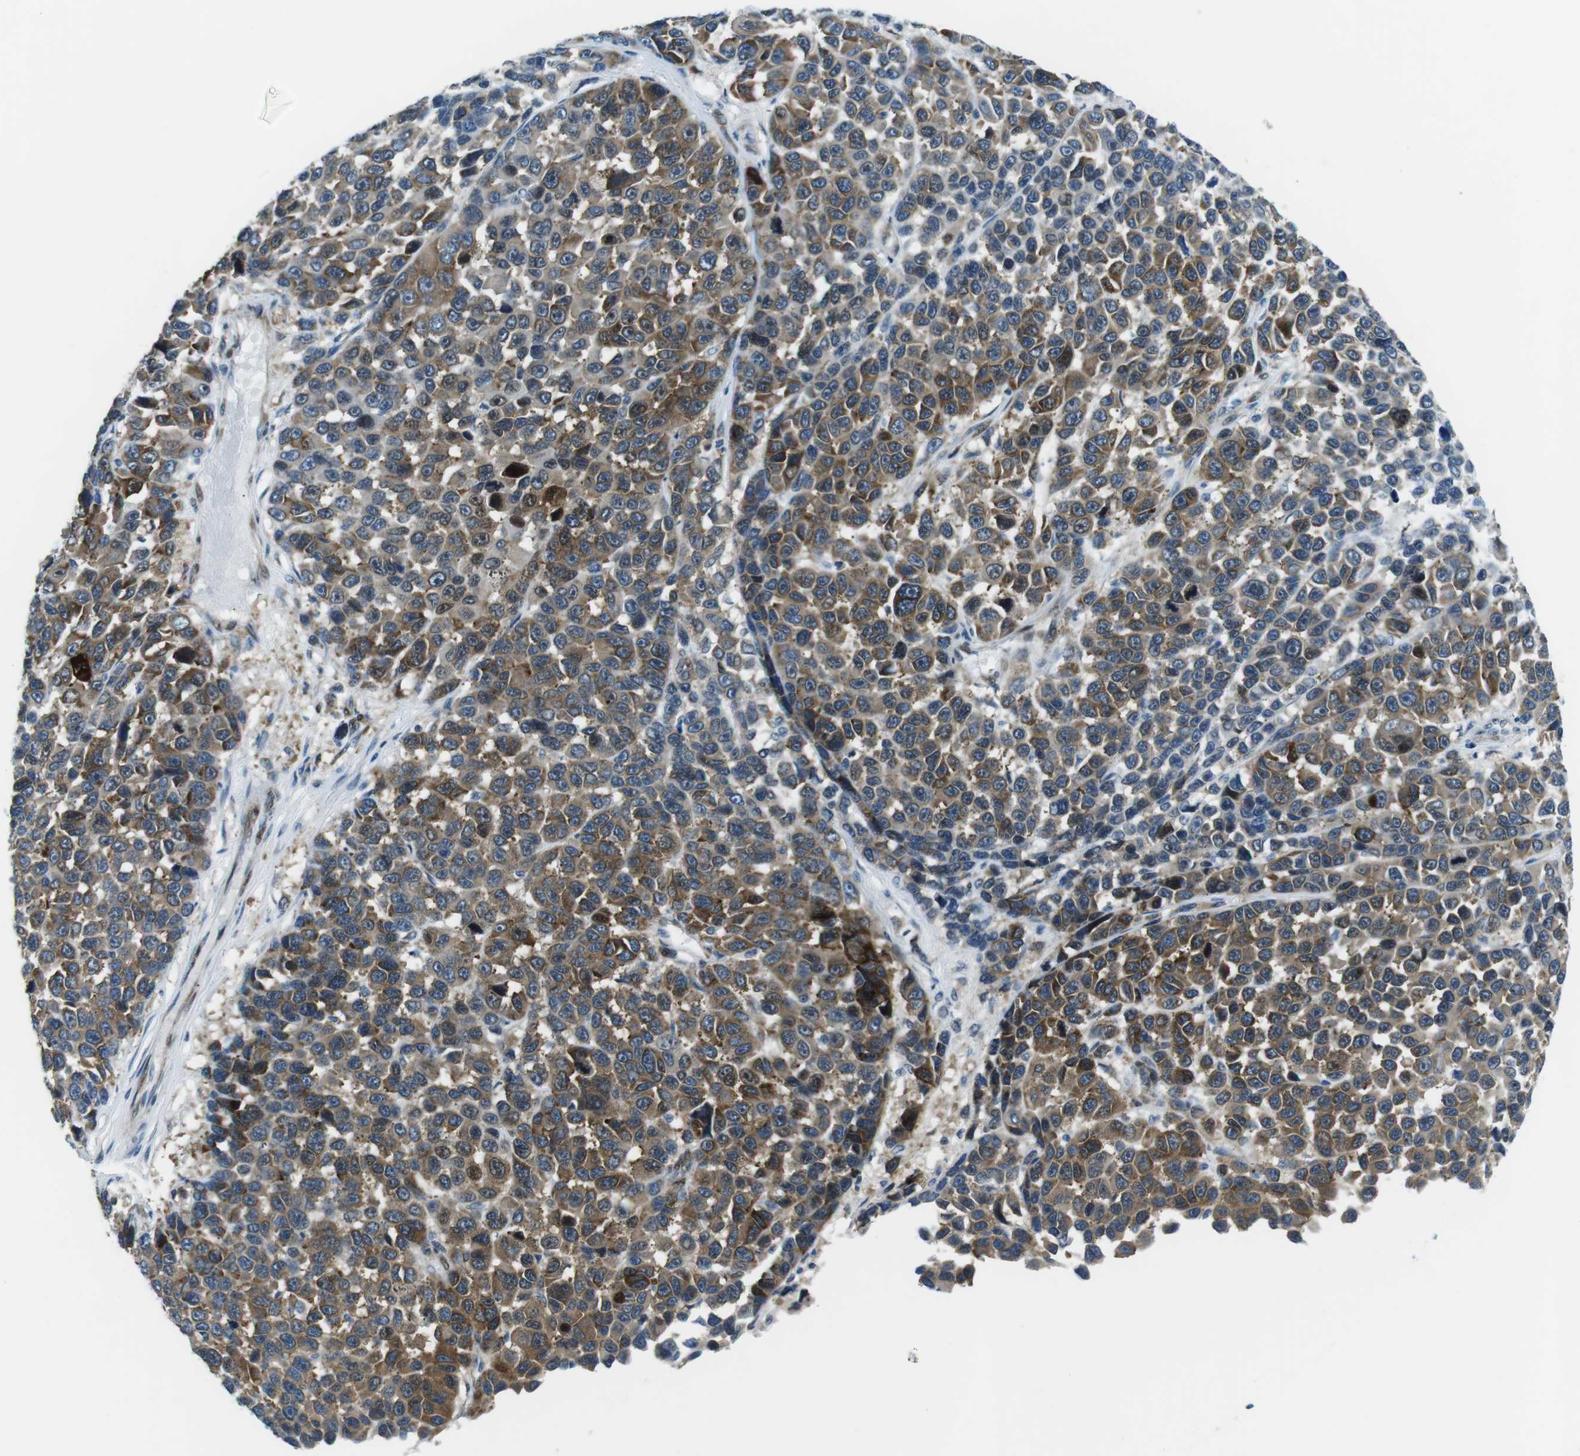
{"staining": {"intensity": "moderate", "quantity": ">75%", "location": "cytoplasmic/membranous"}, "tissue": "melanoma", "cell_type": "Tumor cells", "image_type": "cancer", "snomed": [{"axis": "morphology", "description": "Malignant melanoma, NOS"}, {"axis": "topography", "description": "Skin"}], "caption": "A photomicrograph showing moderate cytoplasmic/membranous expression in approximately >75% of tumor cells in malignant melanoma, as visualized by brown immunohistochemical staining.", "gene": "PHLDA1", "patient": {"sex": "male", "age": 53}}